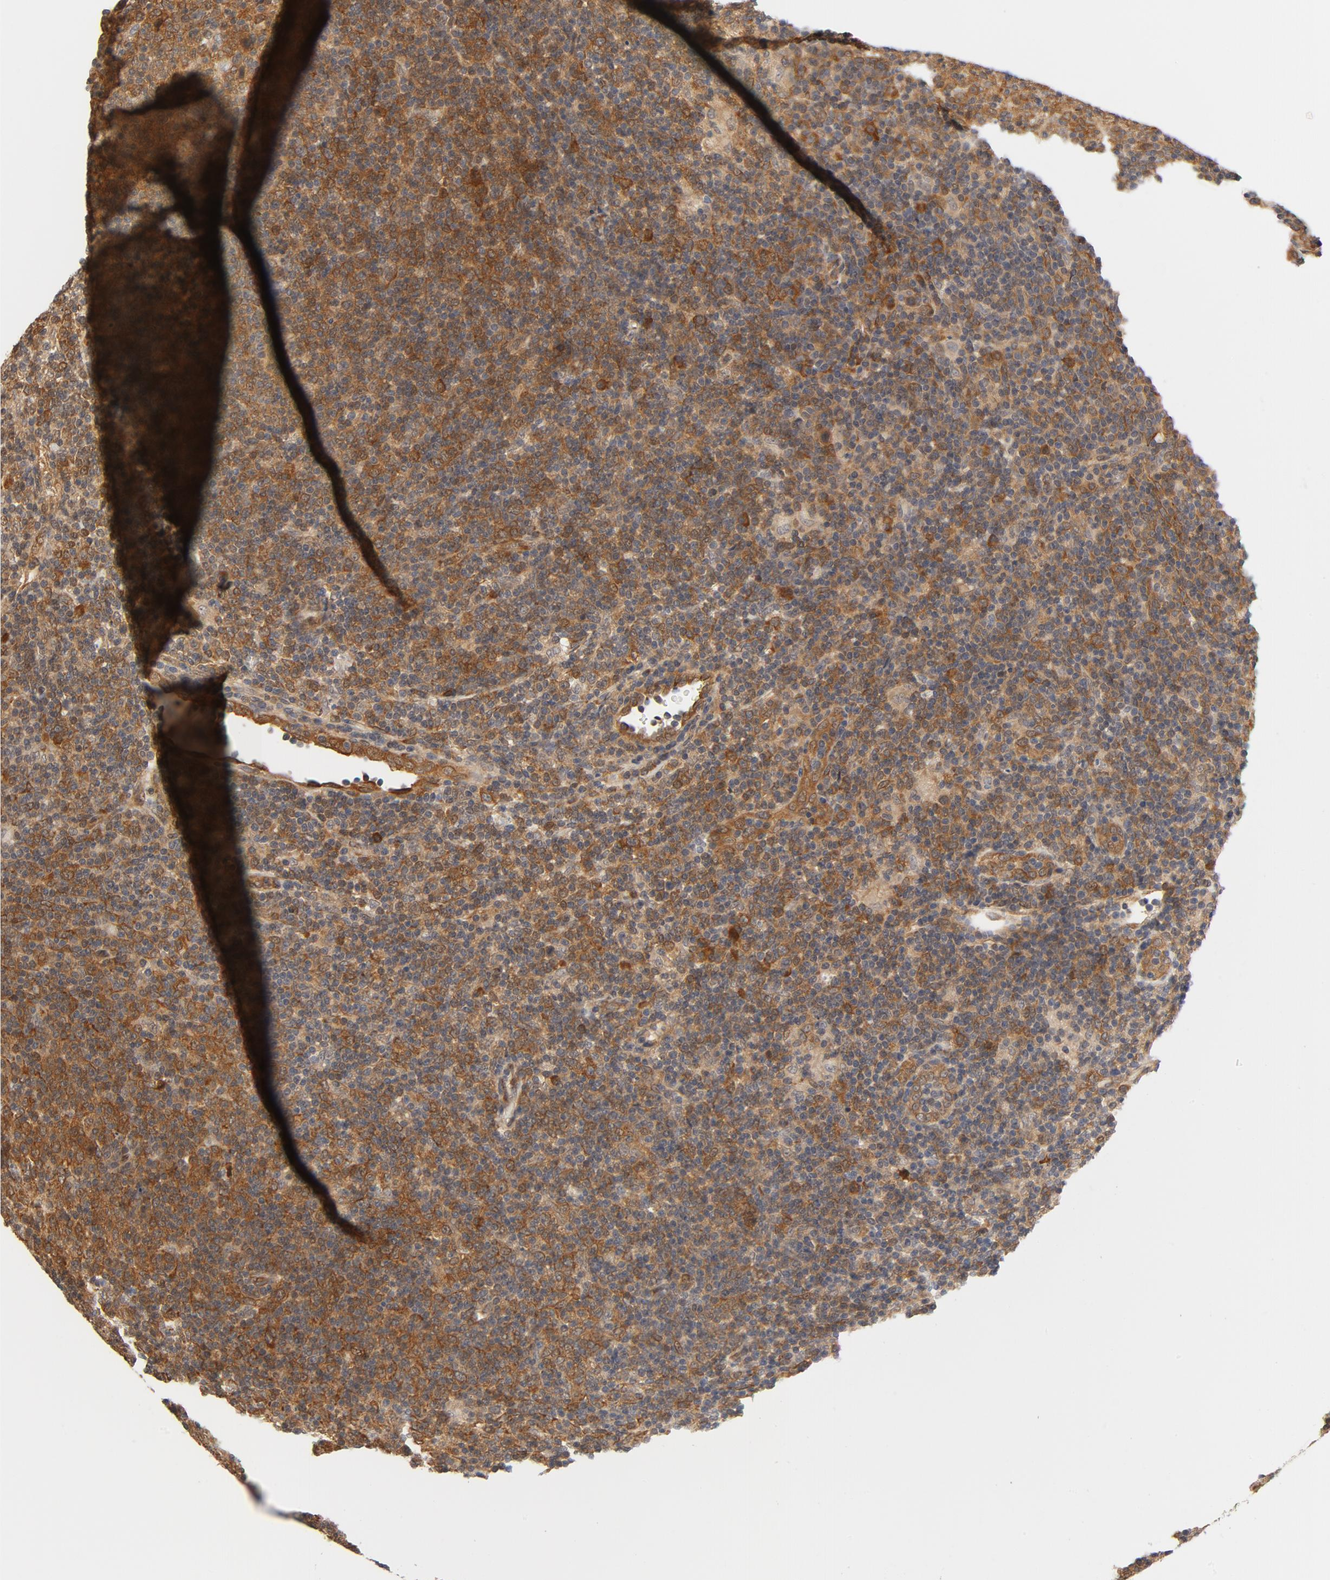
{"staining": {"intensity": "moderate", "quantity": ">75%", "location": "cytoplasmic/membranous"}, "tissue": "lymphoma", "cell_type": "Tumor cells", "image_type": "cancer", "snomed": [{"axis": "morphology", "description": "Malignant lymphoma, non-Hodgkin's type, Low grade"}, {"axis": "topography", "description": "Lymph node"}], "caption": "The micrograph reveals a brown stain indicating the presence of a protein in the cytoplasmic/membranous of tumor cells in lymphoma.", "gene": "EIF4E", "patient": {"sex": "male", "age": 70}}